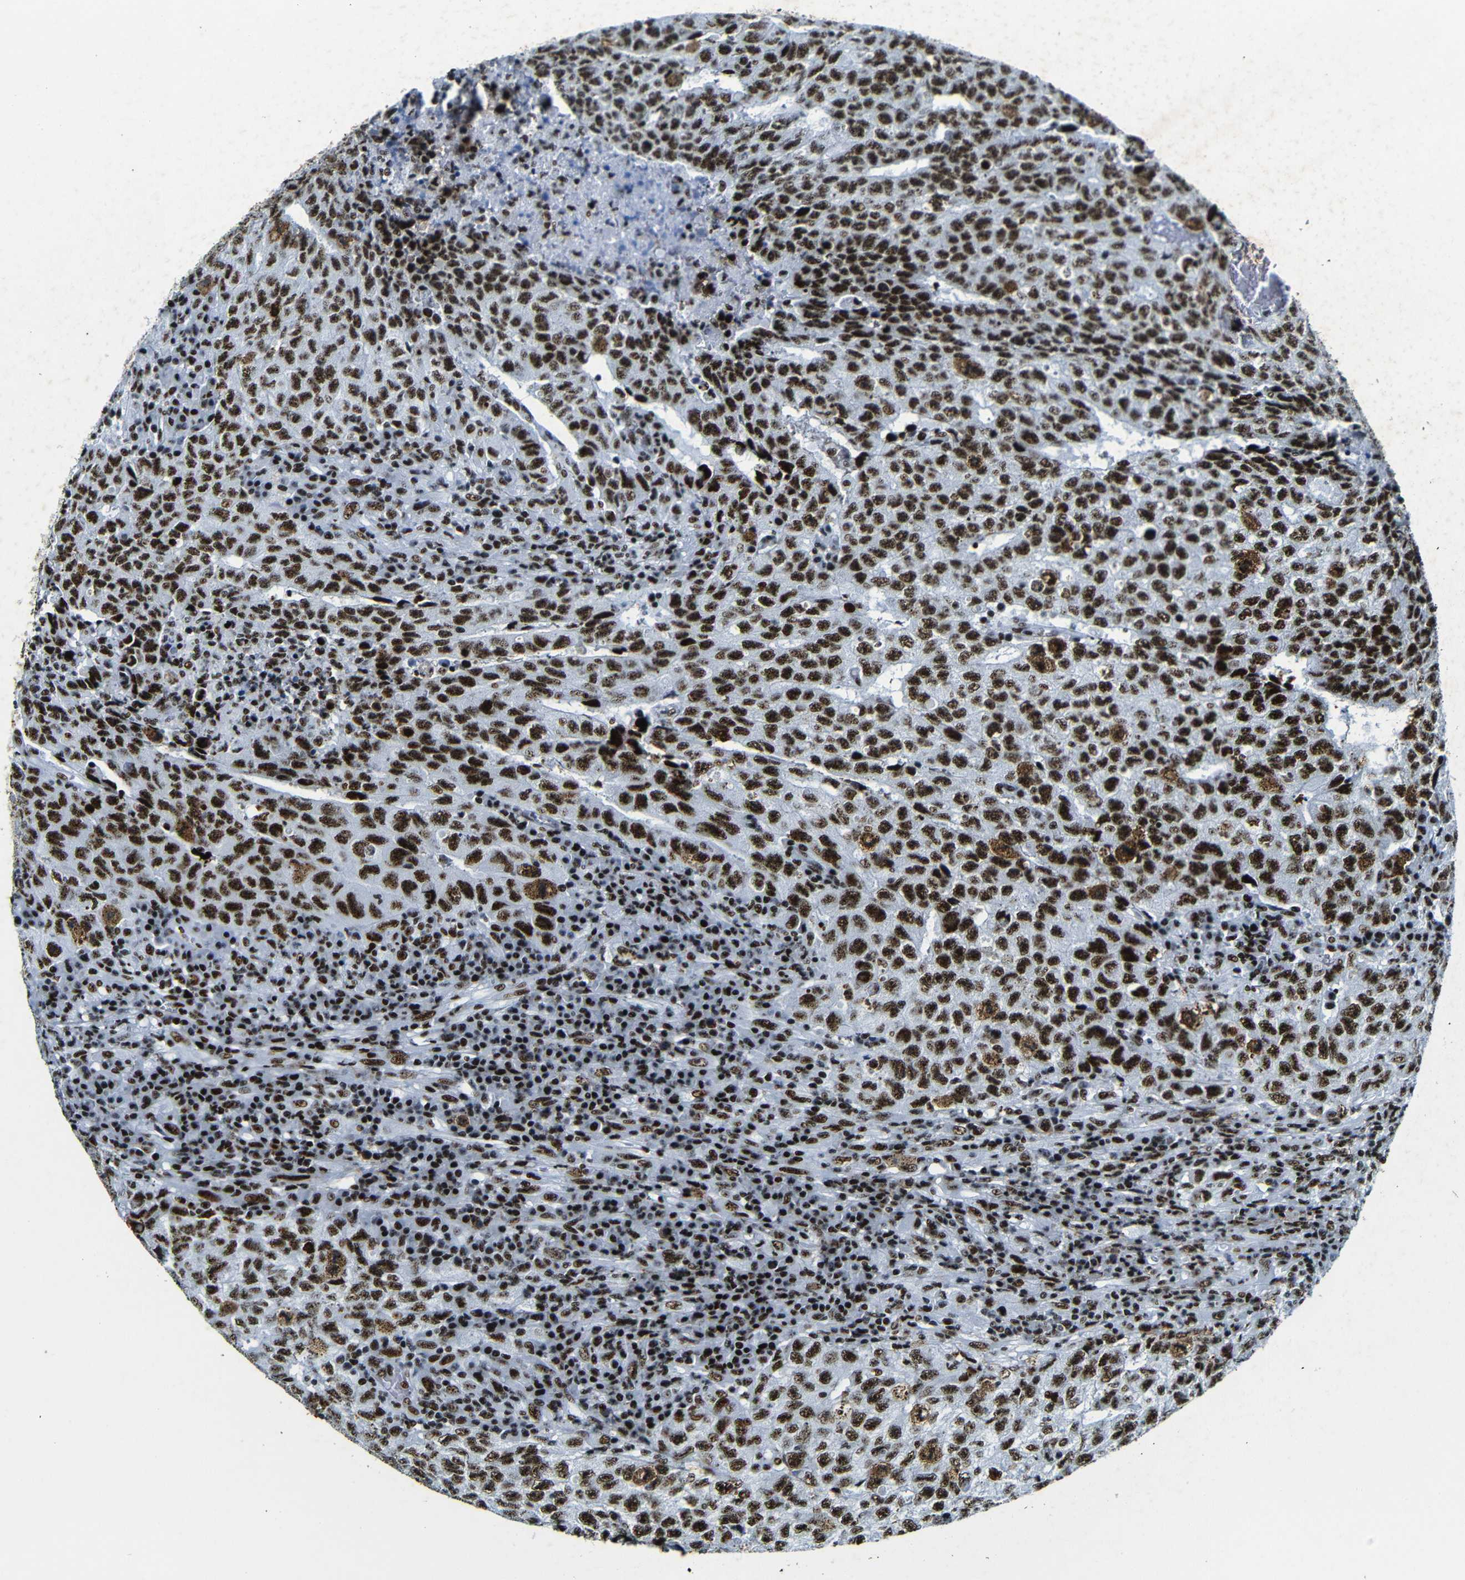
{"staining": {"intensity": "strong", "quantity": ">75%", "location": "nuclear"}, "tissue": "testis cancer", "cell_type": "Tumor cells", "image_type": "cancer", "snomed": [{"axis": "morphology", "description": "Necrosis, NOS"}, {"axis": "morphology", "description": "Carcinoma, Embryonal, NOS"}, {"axis": "topography", "description": "Testis"}], "caption": "Immunohistochemical staining of embryonal carcinoma (testis) shows strong nuclear protein positivity in about >75% of tumor cells.", "gene": "SRSF1", "patient": {"sex": "male", "age": 19}}